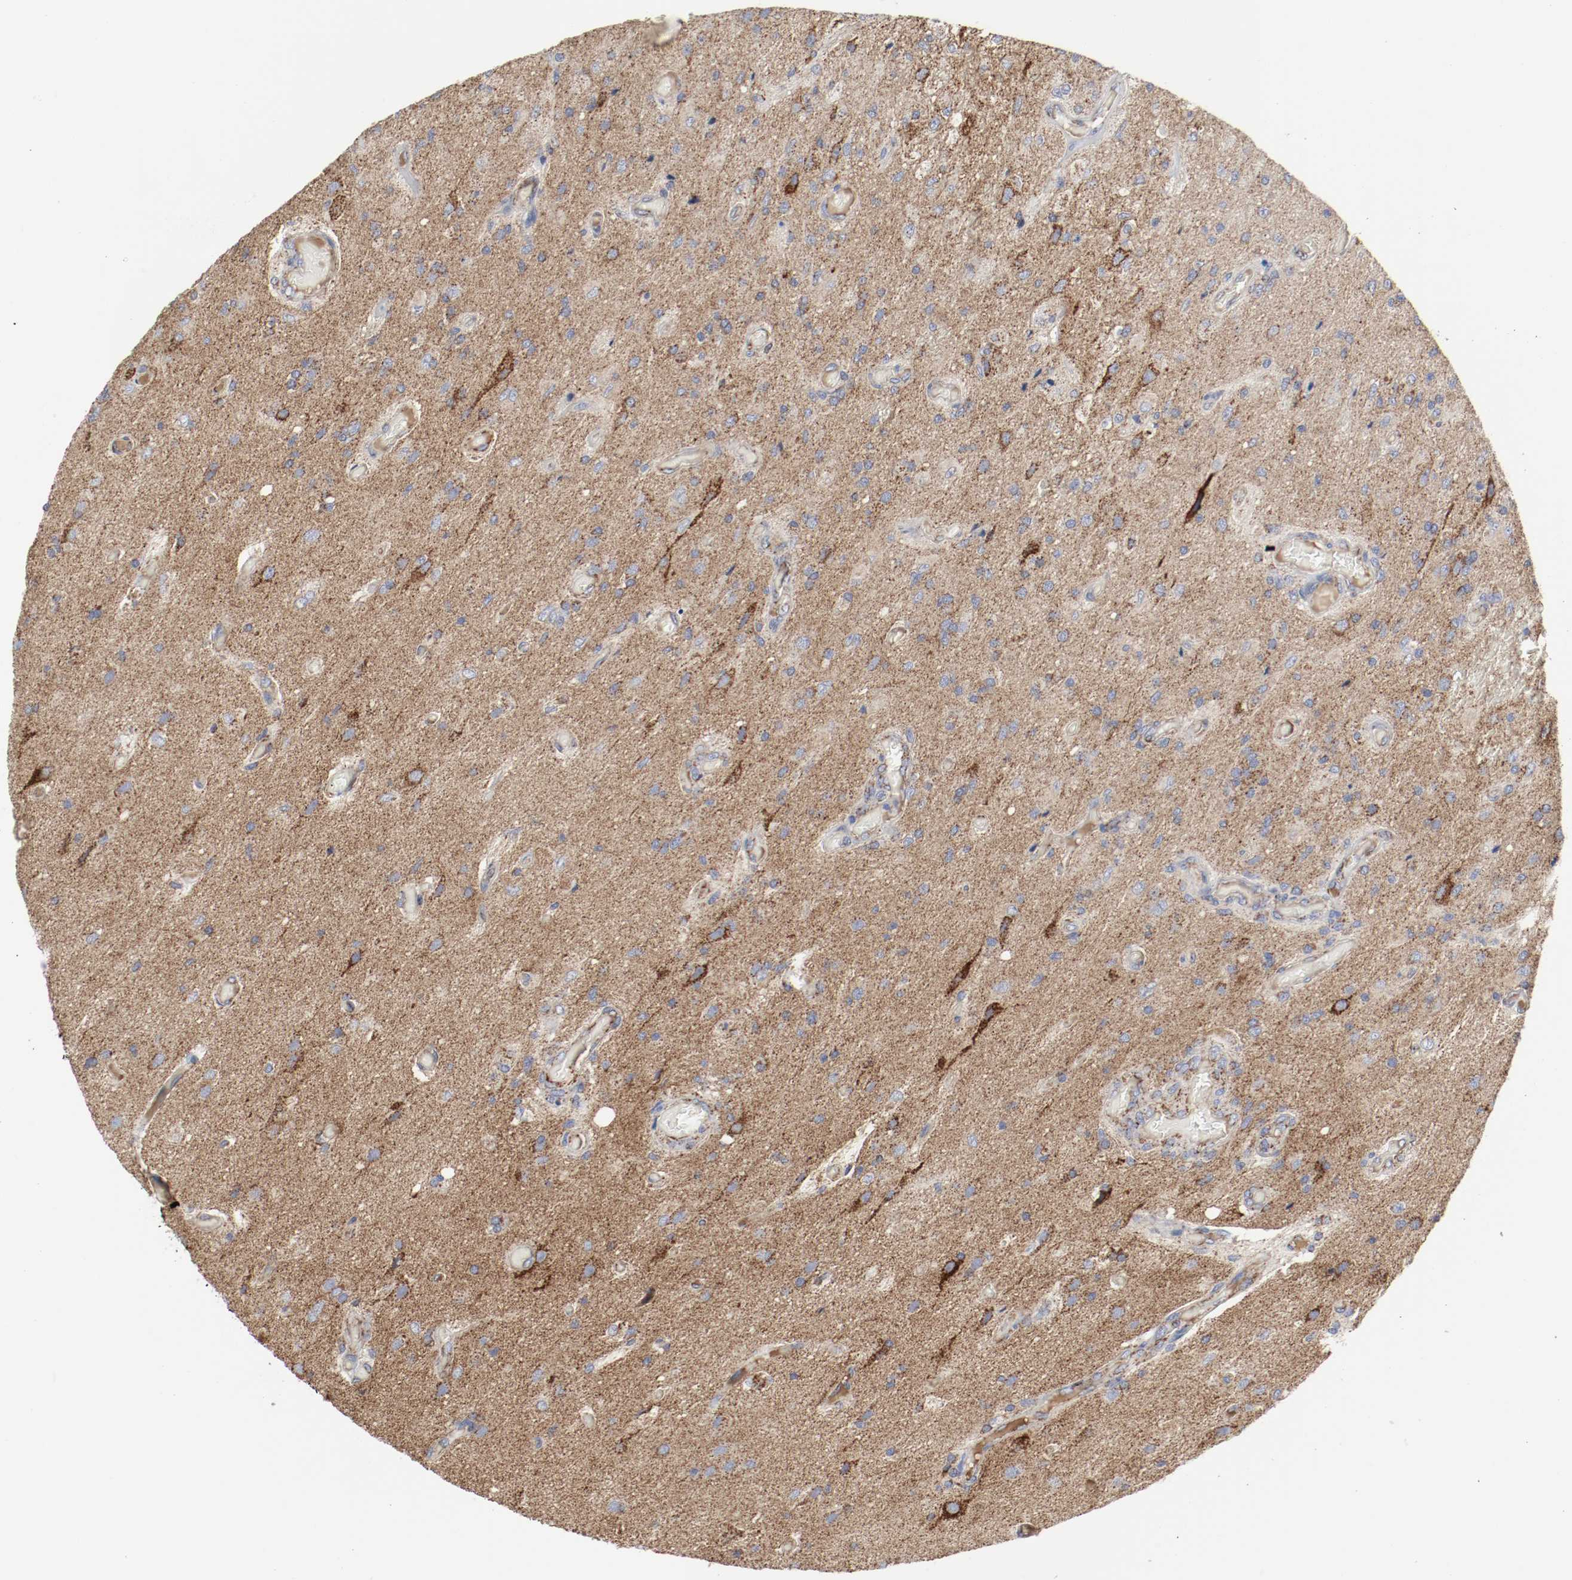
{"staining": {"intensity": "weak", "quantity": "25%-75%", "location": "cytoplasmic/membranous"}, "tissue": "glioma", "cell_type": "Tumor cells", "image_type": "cancer", "snomed": [{"axis": "morphology", "description": "Normal tissue, NOS"}, {"axis": "morphology", "description": "Glioma, malignant, High grade"}, {"axis": "topography", "description": "Cerebral cortex"}], "caption": "Glioma stained with IHC demonstrates weak cytoplasmic/membranous expression in about 25%-75% of tumor cells.", "gene": "AFG3L2", "patient": {"sex": "male", "age": 77}}